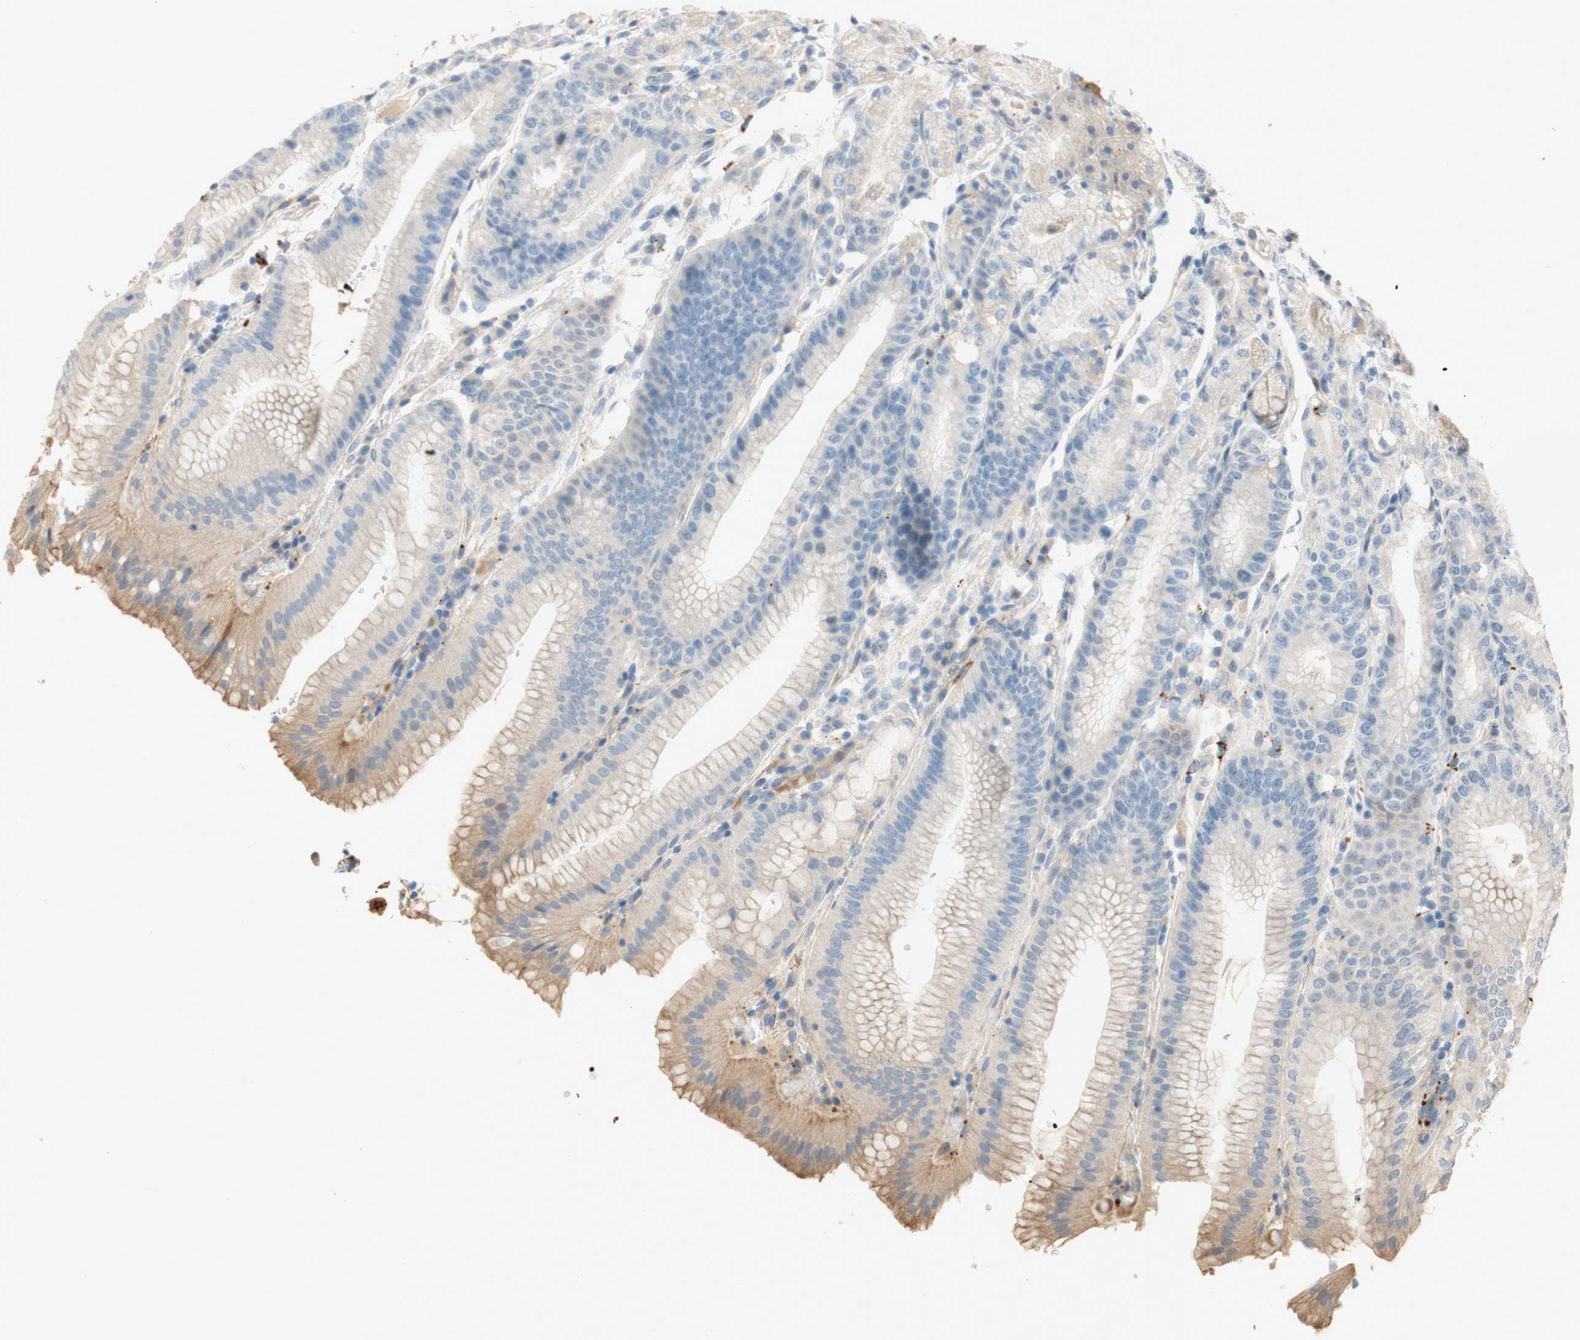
{"staining": {"intensity": "weak", "quantity": ">75%", "location": "cytoplasmic/membranous"}, "tissue": "stomach", "cell_type": "Glandular cells", "image_type": "normal", "snomed": [{"axis": "morphology", "description": "Normal tissue, NOS"}, {"axis": "topography", "description": "Stomach, lower"}], "caption": "IHC (DAB) staining of normal human stomach shows weak cytoplasmic/membranous protein staining in approximately >75% of glandular cells.", "gene": "PTPN21", "patient": {"sex": "male", "age": 71}}